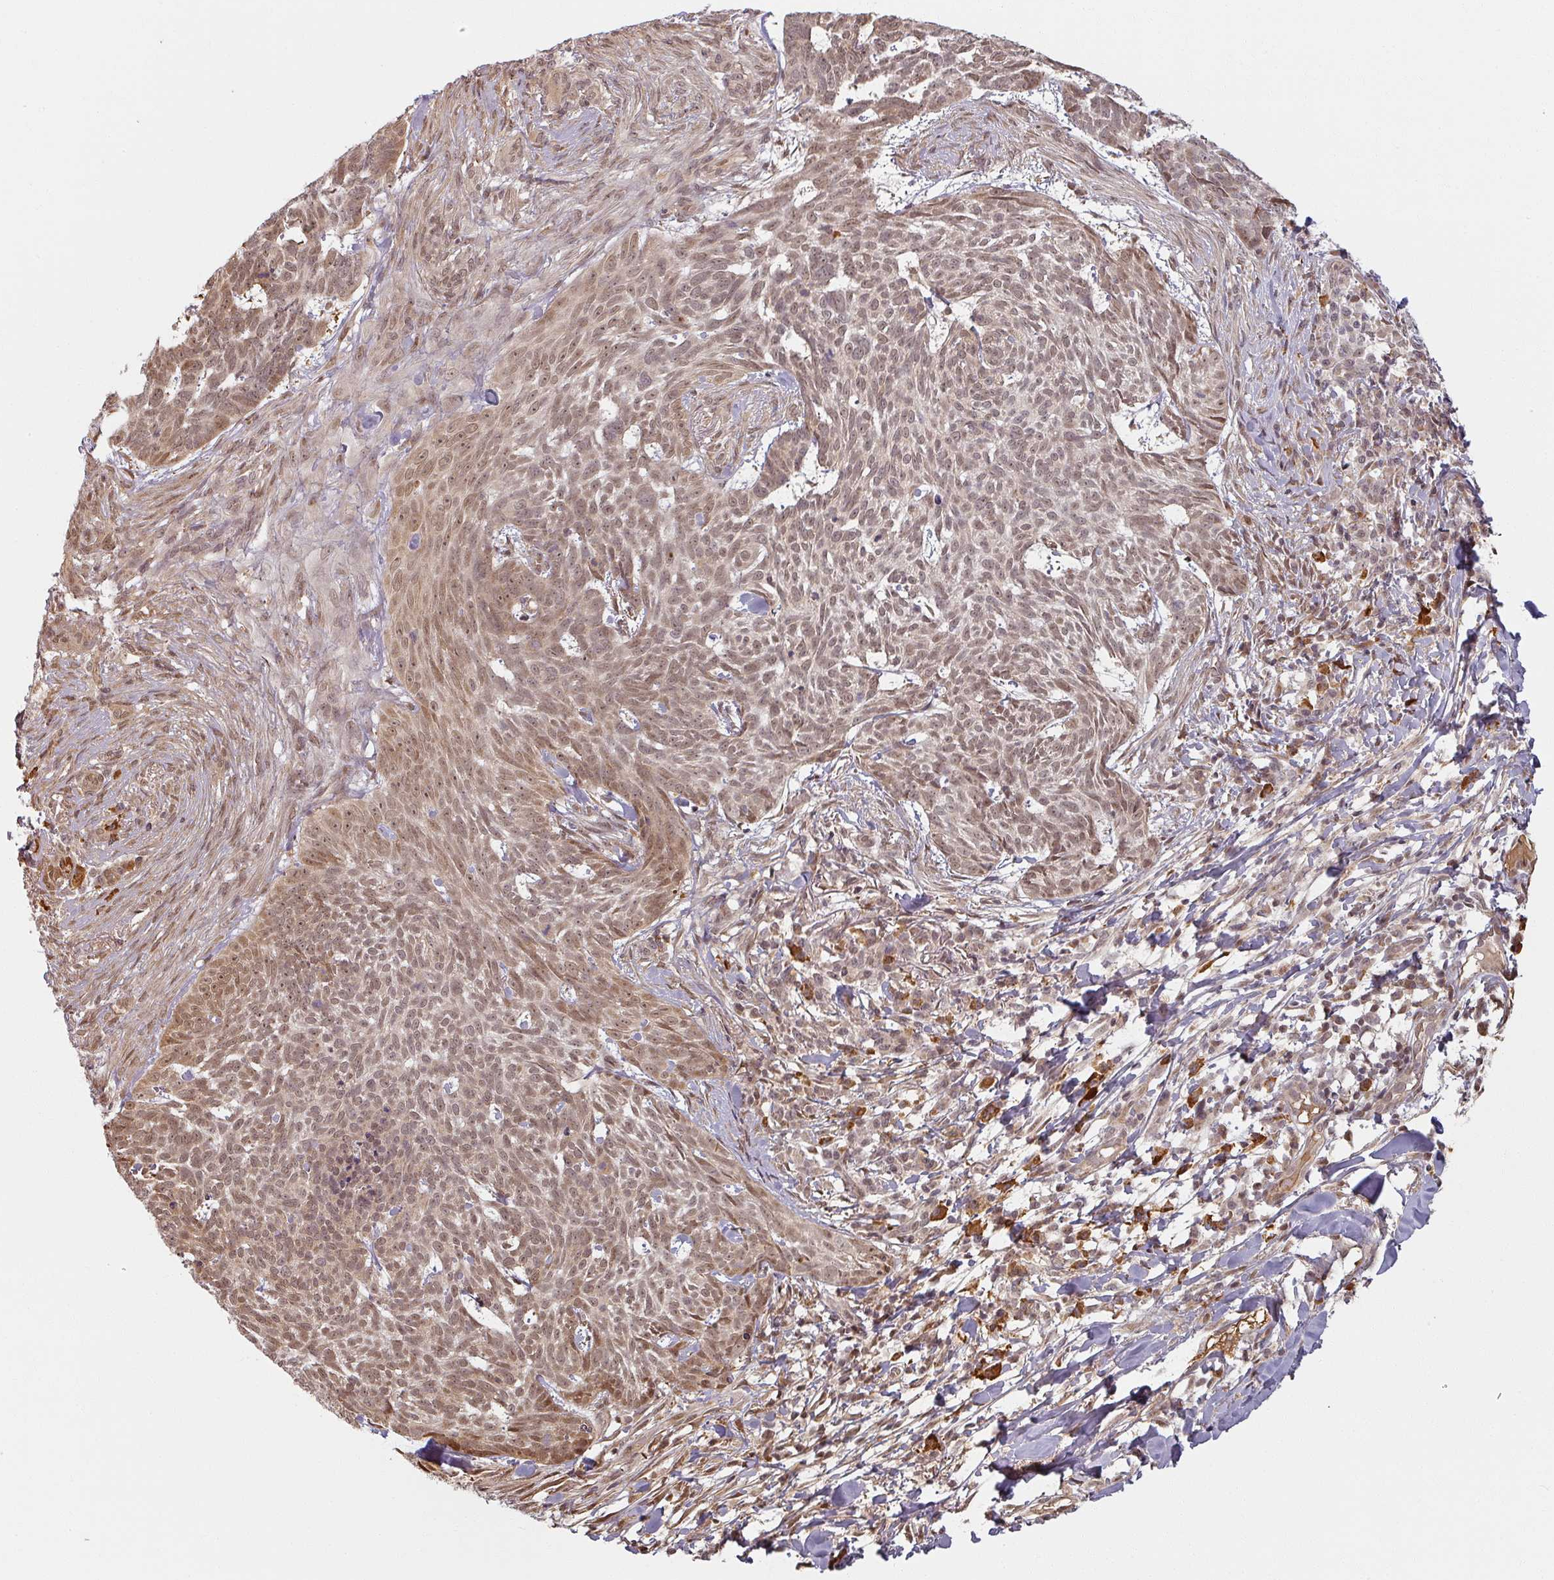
{"staining": {"intensity": "moderate", "quantity": ">75%", "location": "cytoplasmic/membranous,nuclear"}, "tissue": "skin cancer", "cell_type": "Tumor cells", "image_type": "cancer", "snomed": [{"axis": "morphology", "description": "Basal cell carcinoma"}, {"axis": "topography", "description": "Skin"}], "caption": "A brown stain labels moderate cytoplasmic/membranous and nuclear expression of a protein in skin basal cell carcinoma tumor cells. (DAB (3,3'-diaminobenzidine) IHC, brown staining for protein, blue staining for nuclei).", "gene": "MED19", "patient": {"sex": "female", "age": 93}}